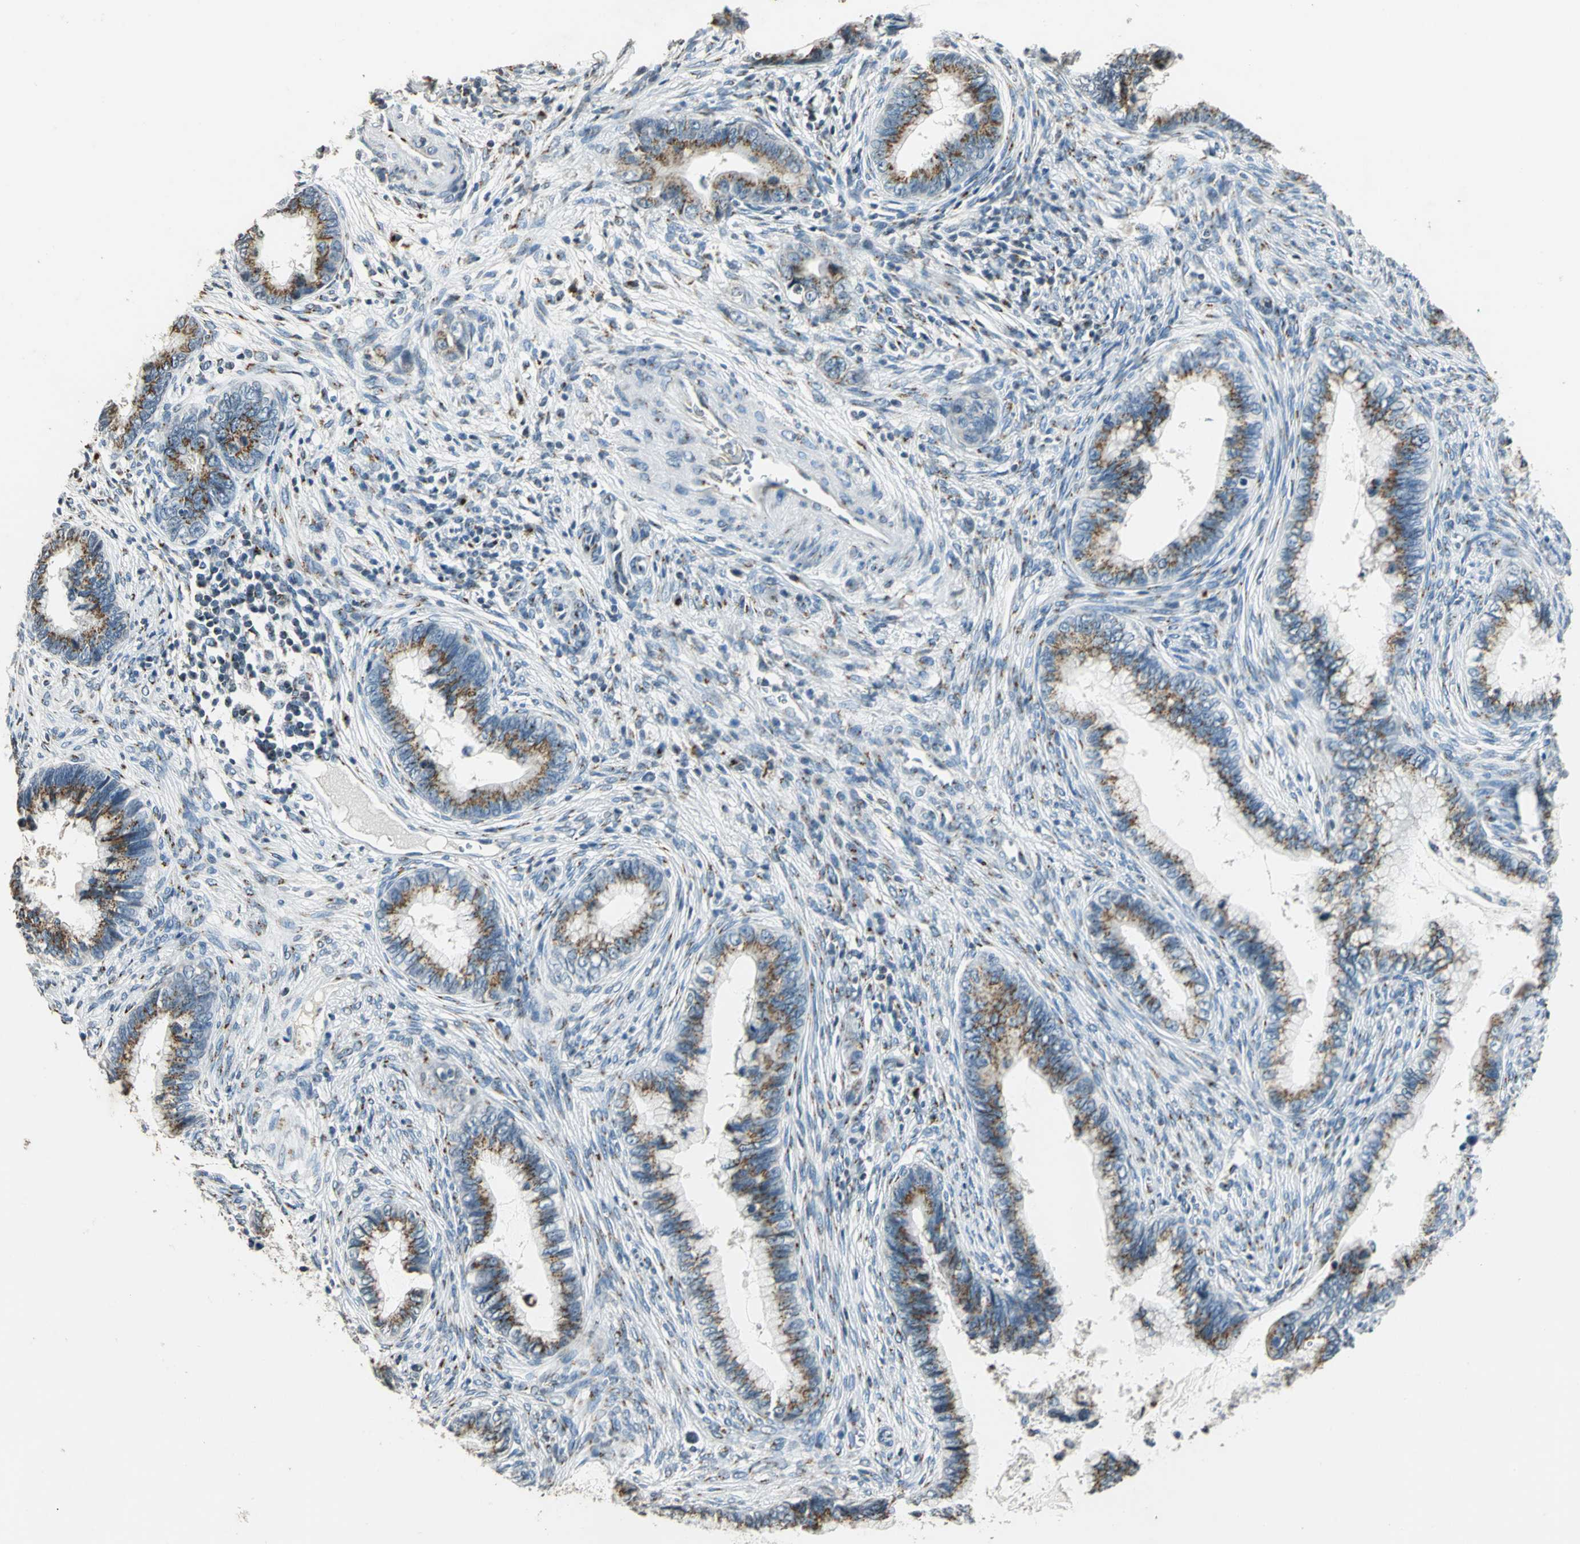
{"staining": {"intensity": "moderate", "quantity": ">75%", "location": "cytoplasmic/membranous"}, "tissue": "cervical cancer", "cell_type": "Tumor cells", "image_type": "cancer", "snomed": [{"axis": "morphology", "description": "Adenocarcinoma, NOS"}, {"axis": "topography", "description": "Cervix"}], "caption": "Human cervical adenocarcinoma stained with a protein marker reveals moderate staining in tumor cells.", "gene": "TMEM115", "patient": {"sex": "female", "age": 44}}